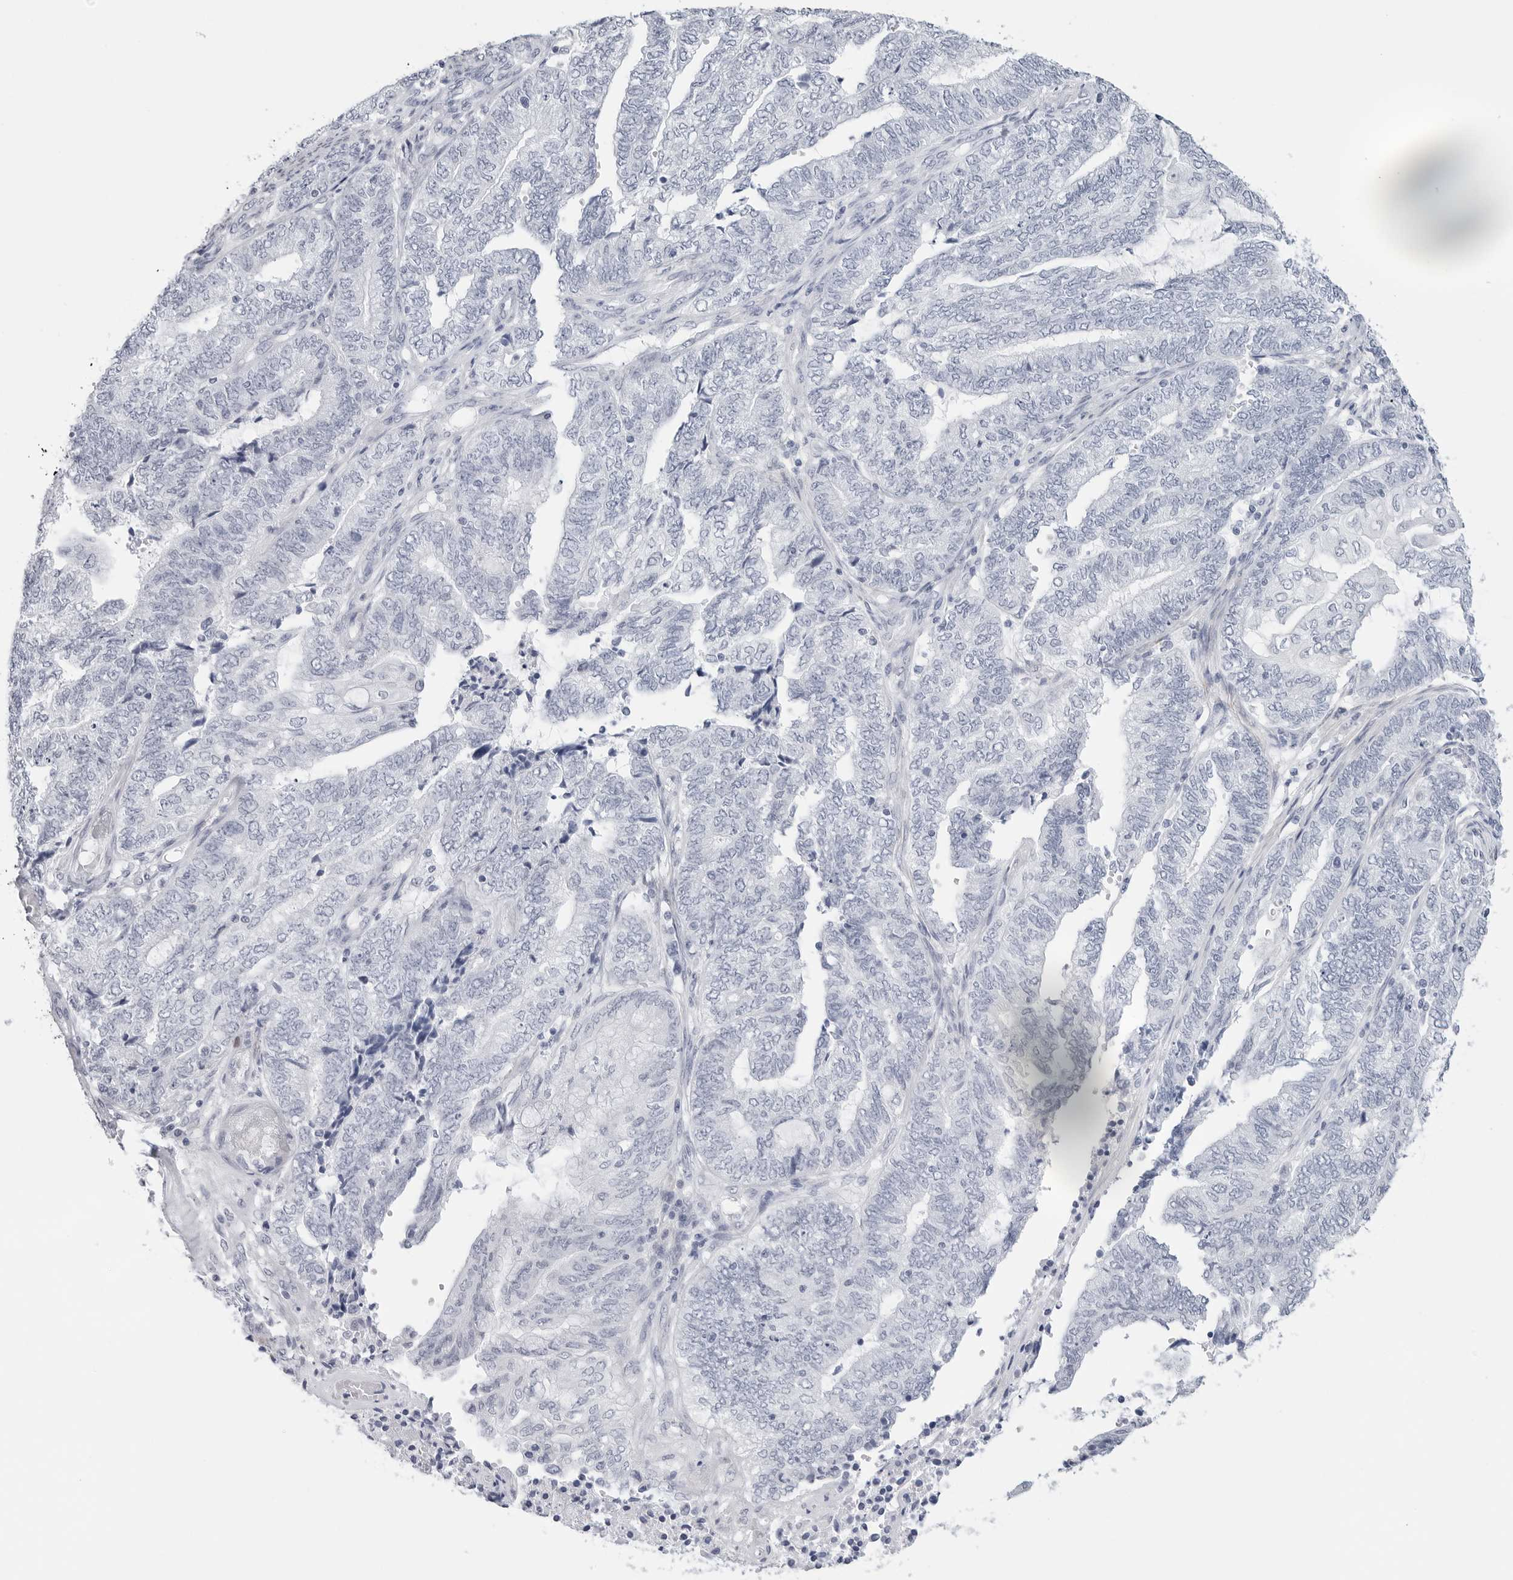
{"staining": {"intensity": "negative", "quantity": "none", "location": "none"}, "tissue": "endometrial cancer", "cell_type": "Tumor cells", "image_type": "cancer", "snomed": [{"axis": "morphology", "description": "Adenocarcinoma, NOS"}, {"axis": "topography", "description": "Uterus"}, {"axis": "topography", "description": "Endometrium"}], "caption": "Micrograph shows no protein expression in tumor cells of endometrial adenocarcinoma tissue.", "gene": "HSPB7", "patient": {"sex": "female", "age": 70}}